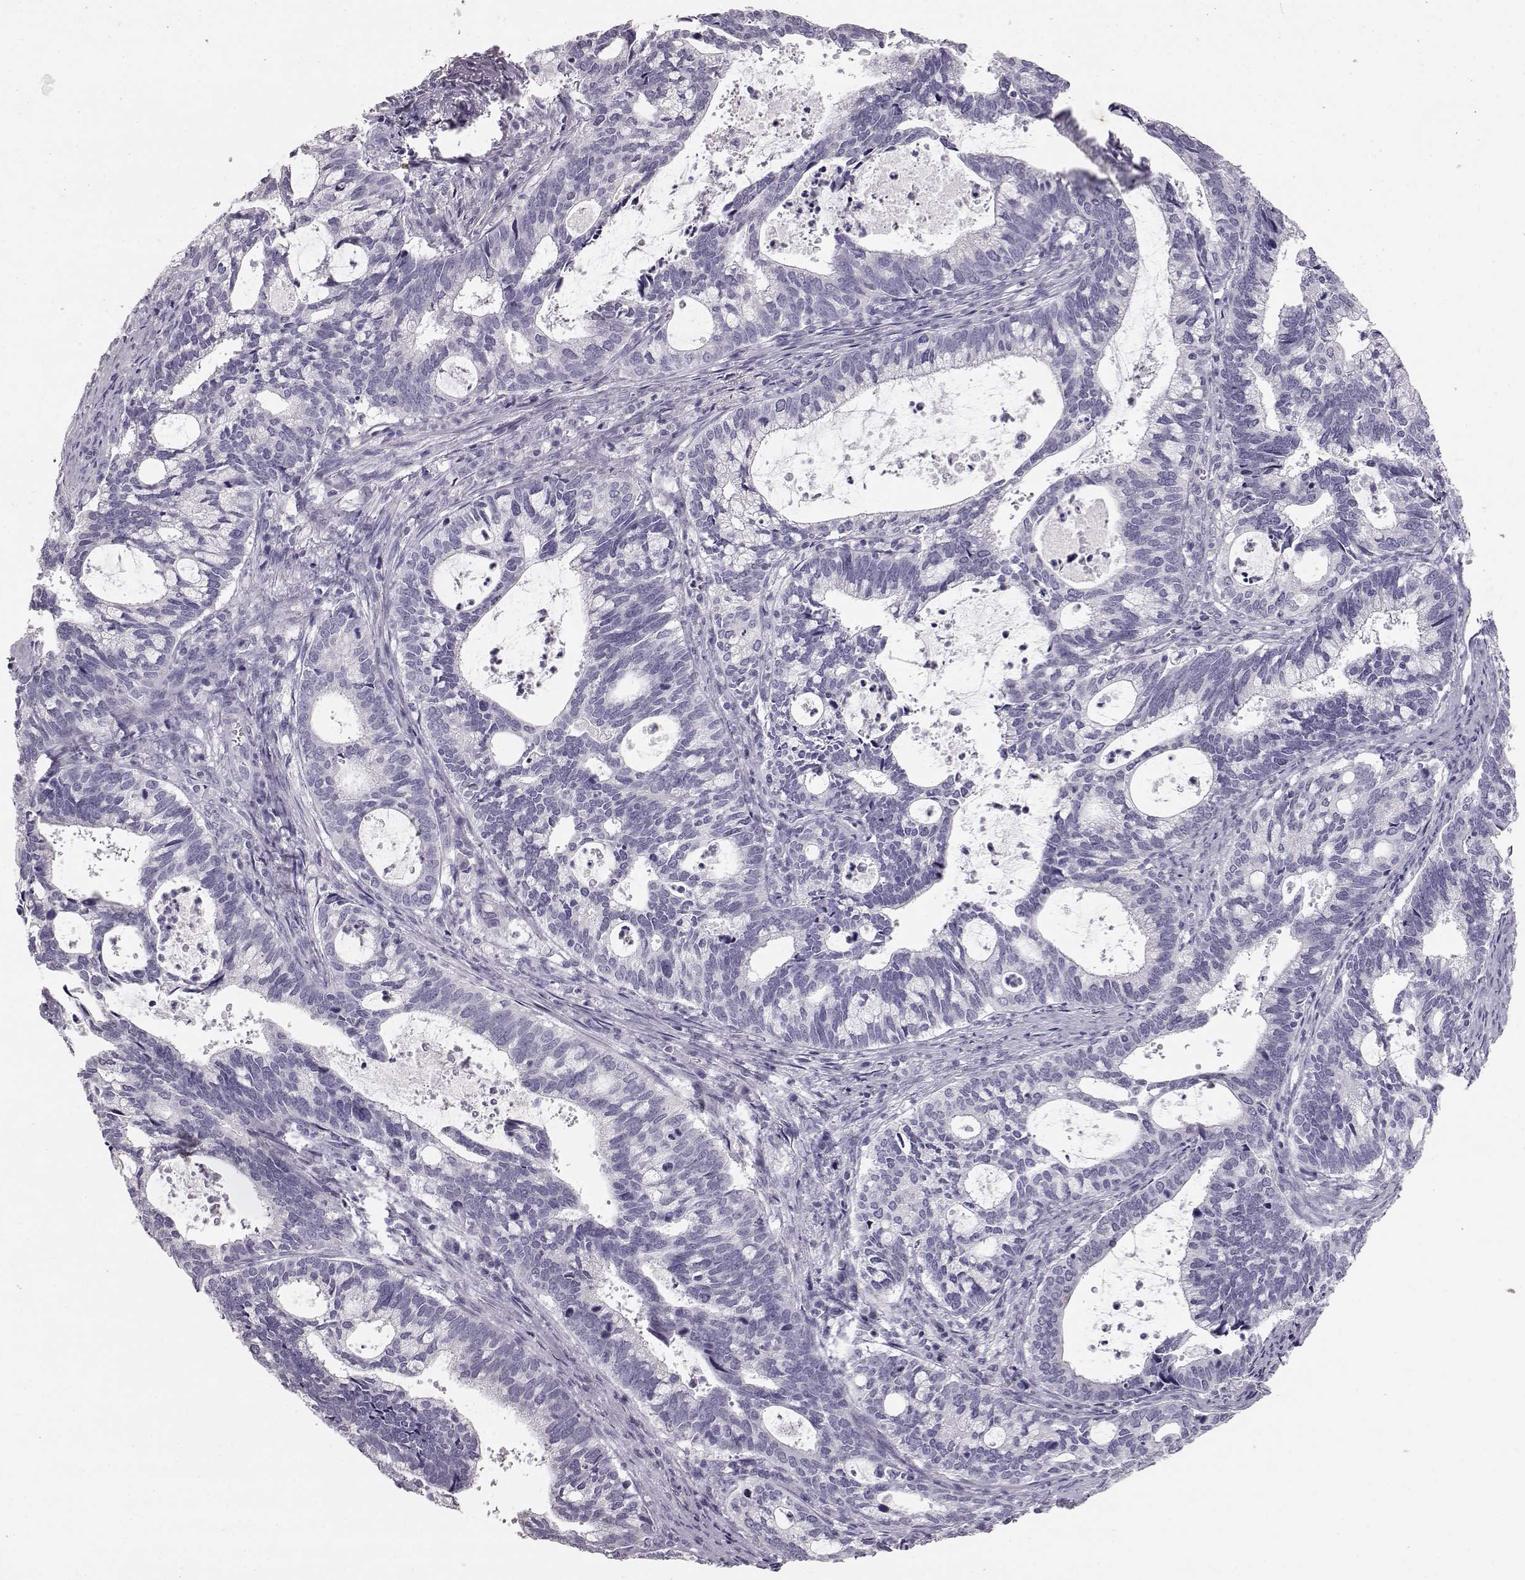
{"staining": {"intensity": "negative", "quantity": "none", "location": "none"}, "tissue": "cervical cancer", "cell_type": "Tumor cells", "image_type": "cancer", "snomed": [{"axis": "morphology", "description": "Adenocarcinoma, NOS"}, {"axis": "topography", "description": "Cervix"}], "caption": "IHC image of neoplastic tissue: adenocarcinoma (cervical) stained with DAB (3,3'-diaminobenzidine) demonstrates no significant protein positivity in tumor cells. The staining is performed using DAB brown chromogen with nuclei counter-stained in using hematoxylin.", "gene": "KRT33A", "patient": {"sex": "female", "age": 42}}